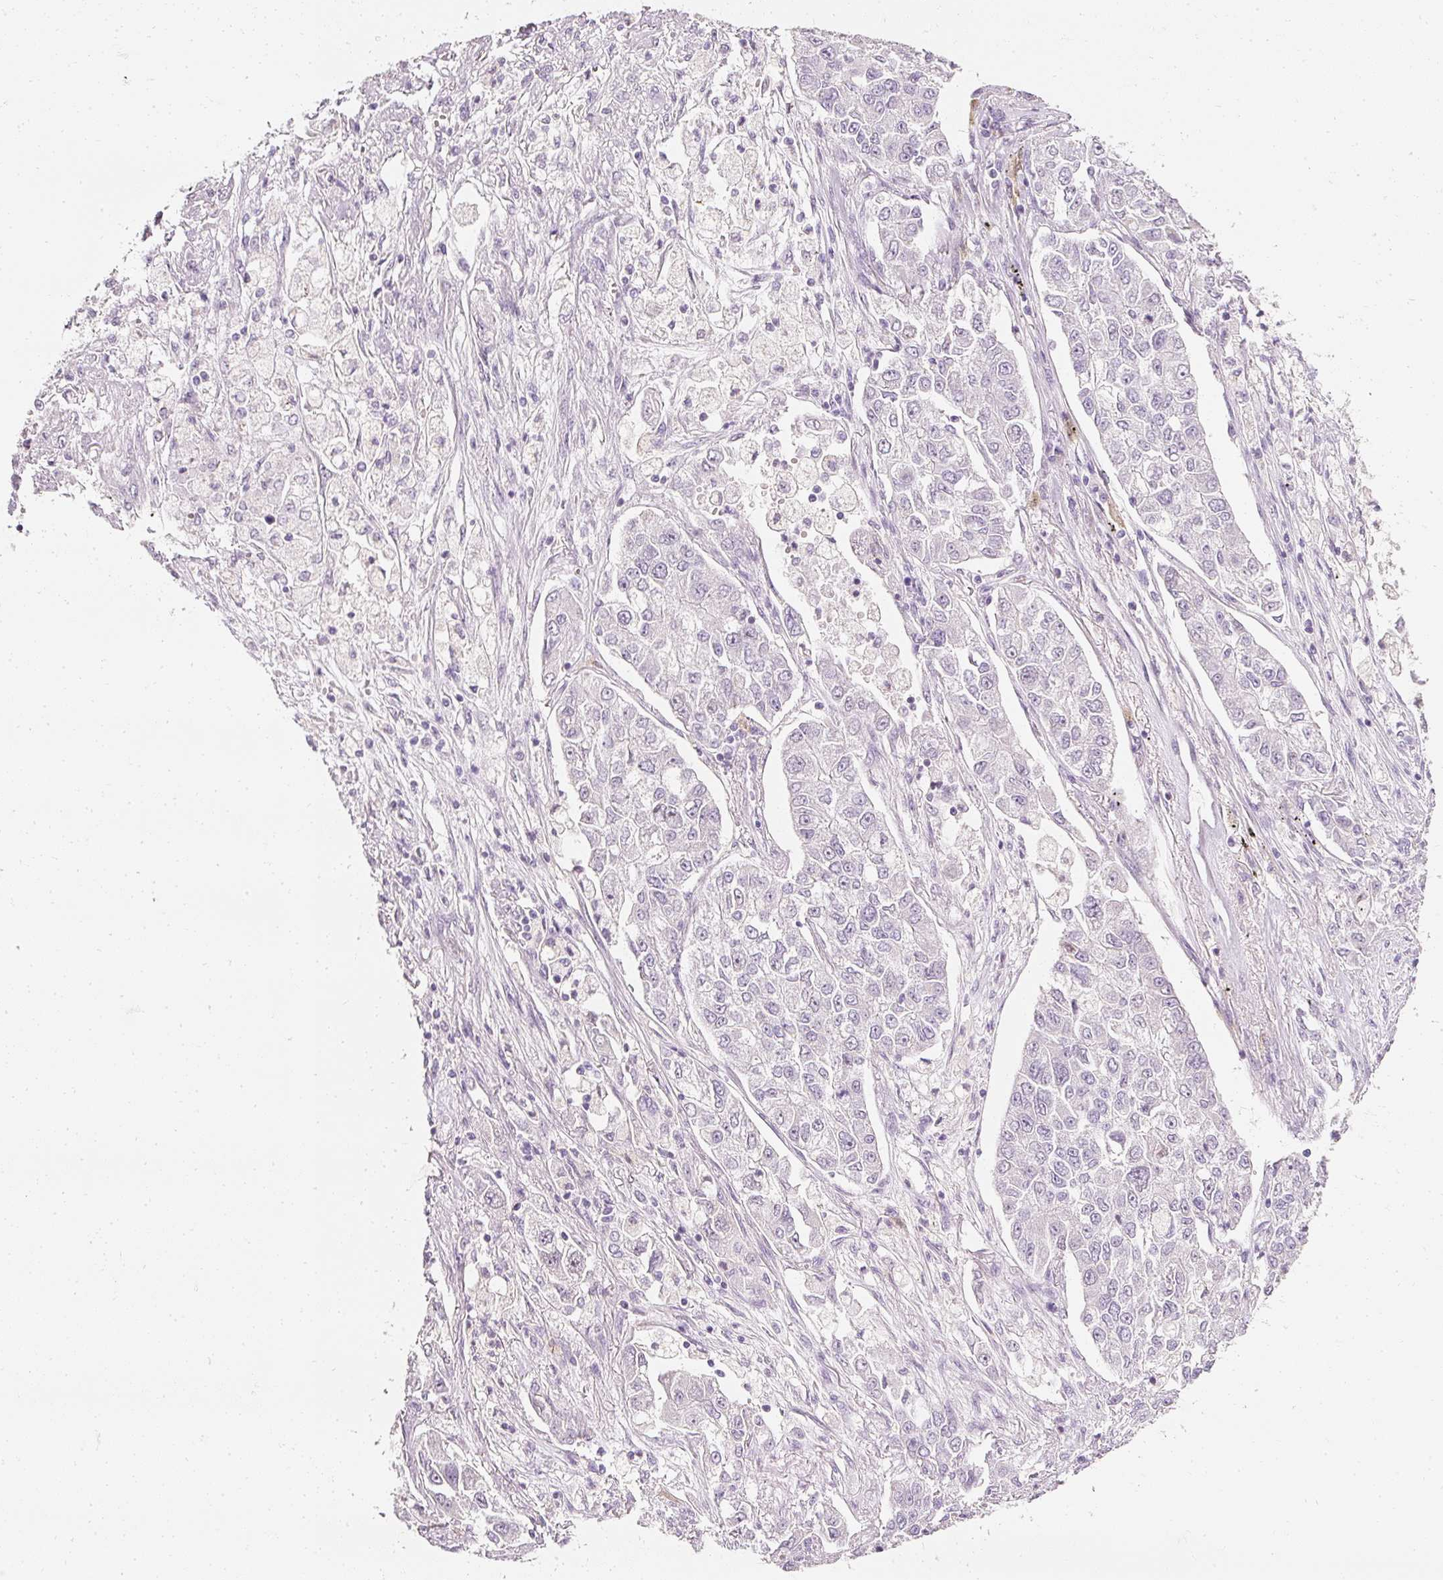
{"staining": {"intensity": "negative", "quantity": "none", "location": "none"}, "tissue": "lung cancer", "cell_type": "Tumor cells", "image_type": "cancer", "snomed": [{"axis": "morphology", "description": "Adenocarcinoma, NOS"}, {"axis": "topography", "description": "Lung"}], "caption": "Photomicrograph shows no protein staining in tumor cells of adenocarcinoma (lung) tissue.", "gene": "ELAVL3", "patient": {"sex": "male", "age": 49}}